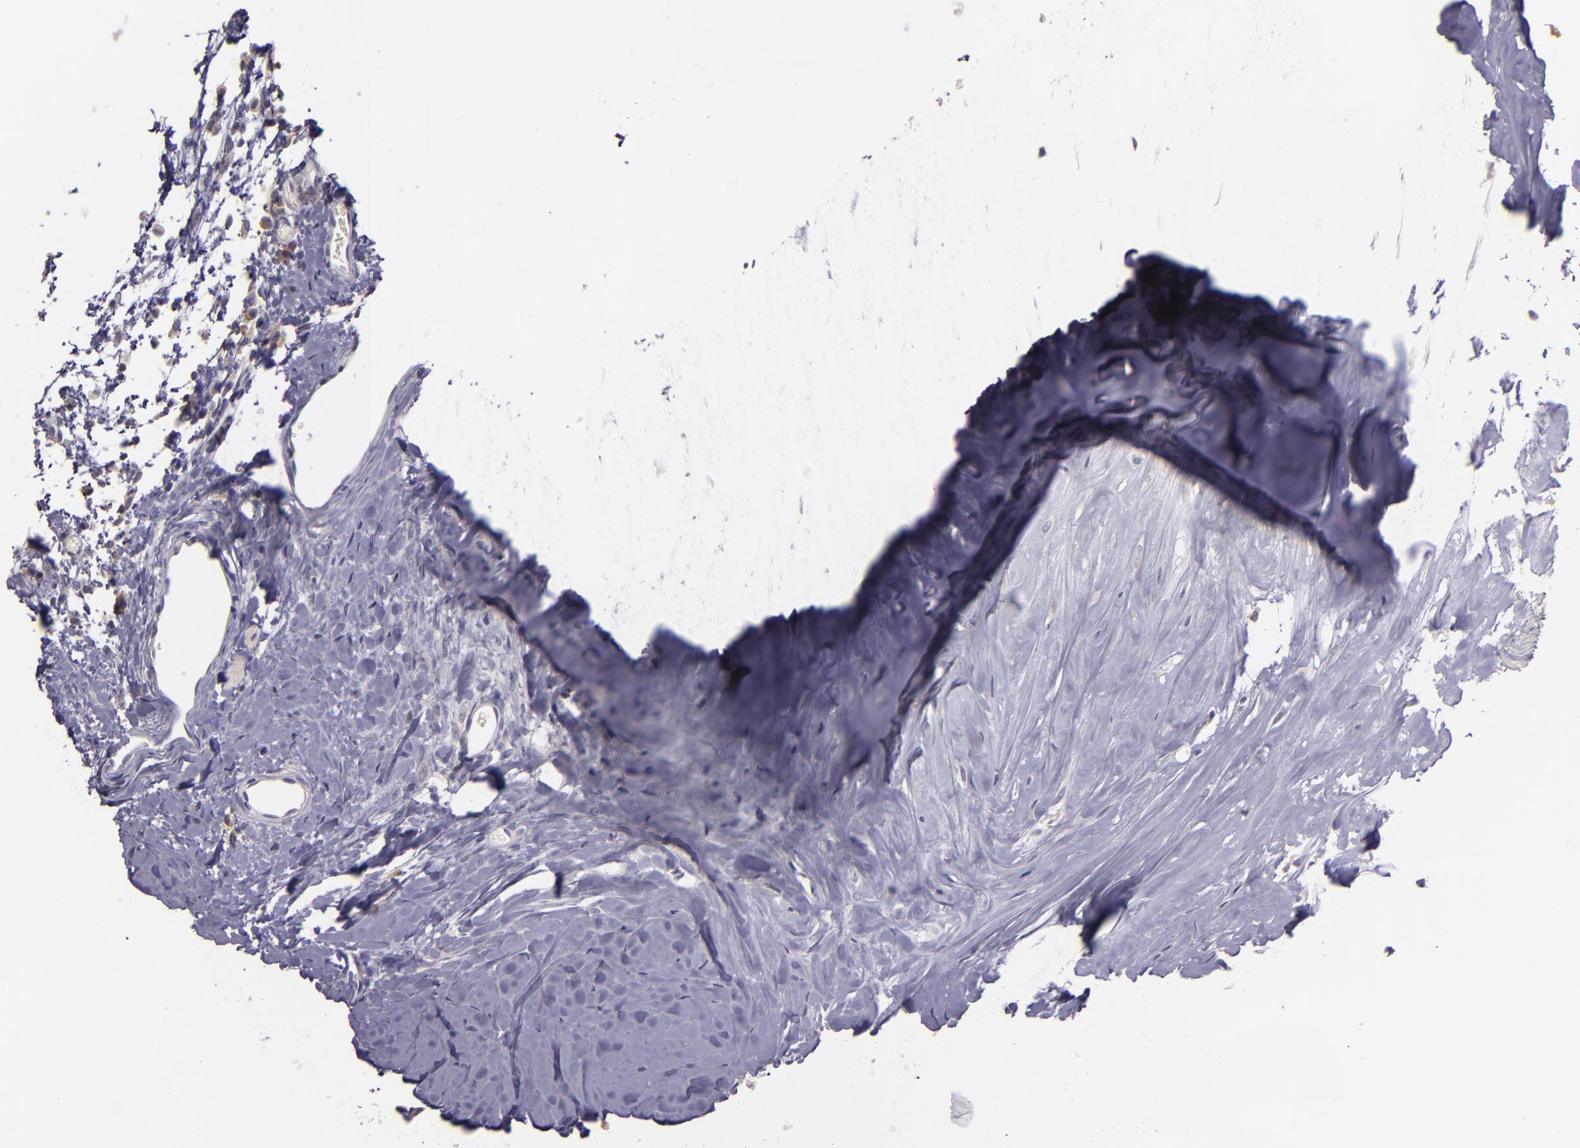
{"staining": {"intensity": "moderate", "quantity": "25%-75%", "location": "cytoplasmic/membranous"}, "tissue": "carcinoid", "cell_type": "Tumor cells", "image_type": "cancer", "snomed": [{"axis": "morphology", "description": "Carcinoid, malignant, NOS"}, {"axis": "topography", "description": "Small intestine"}], "caption": "Carcinoid stained with immunohistochemistry (IHC) reveals moderate cytoplasmic/membranous expression in about 25%-75% of tumor cells.", "gene": "RALGAPA1", "patient": {"sex": "male", "age": 60}}